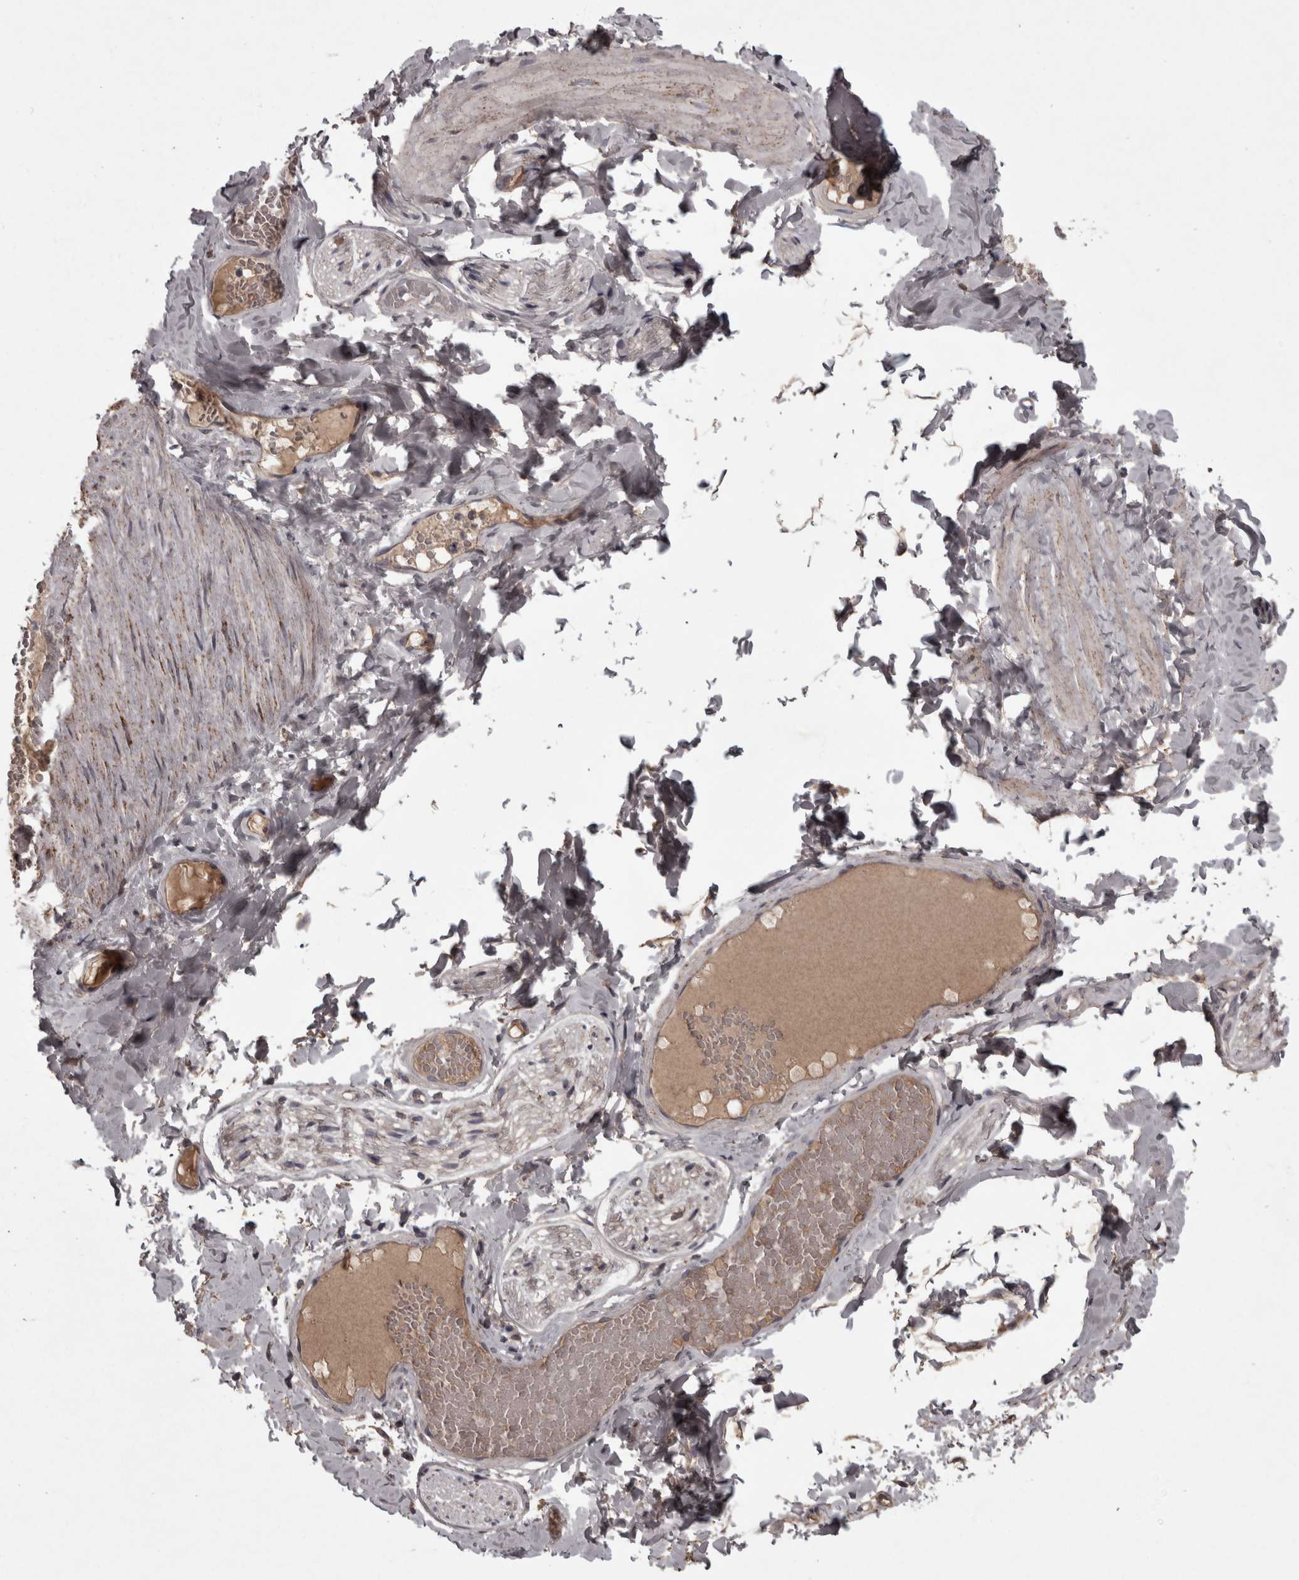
{"staining": {"intensity": "moderate", "quantity": ">75%", "location": "cytoplasmic/membranous"}, "tissue": "adipose tissue", "cell_type": "Adipocytes", "image_type": "normal", "snomed": [{"axis": "morphology", "description": "Normal tissue, NOS"}, {"axis": "topography", "description": "Adipose tissue"}, {"axis": "topography", "description": "Vascular tissue"}, {"axis": "topography", "description": "Peripheral nerve tissue"}], "caption": "Moderate cytoplasmic/membranous staining is identified in approximately >75% of adipocytes in normal adipose tissue. (Brightfield microscopy of DAB IHC at high magnification).", "gene": "PCDH17", "patient": {"sex": "male", "age": 25}}